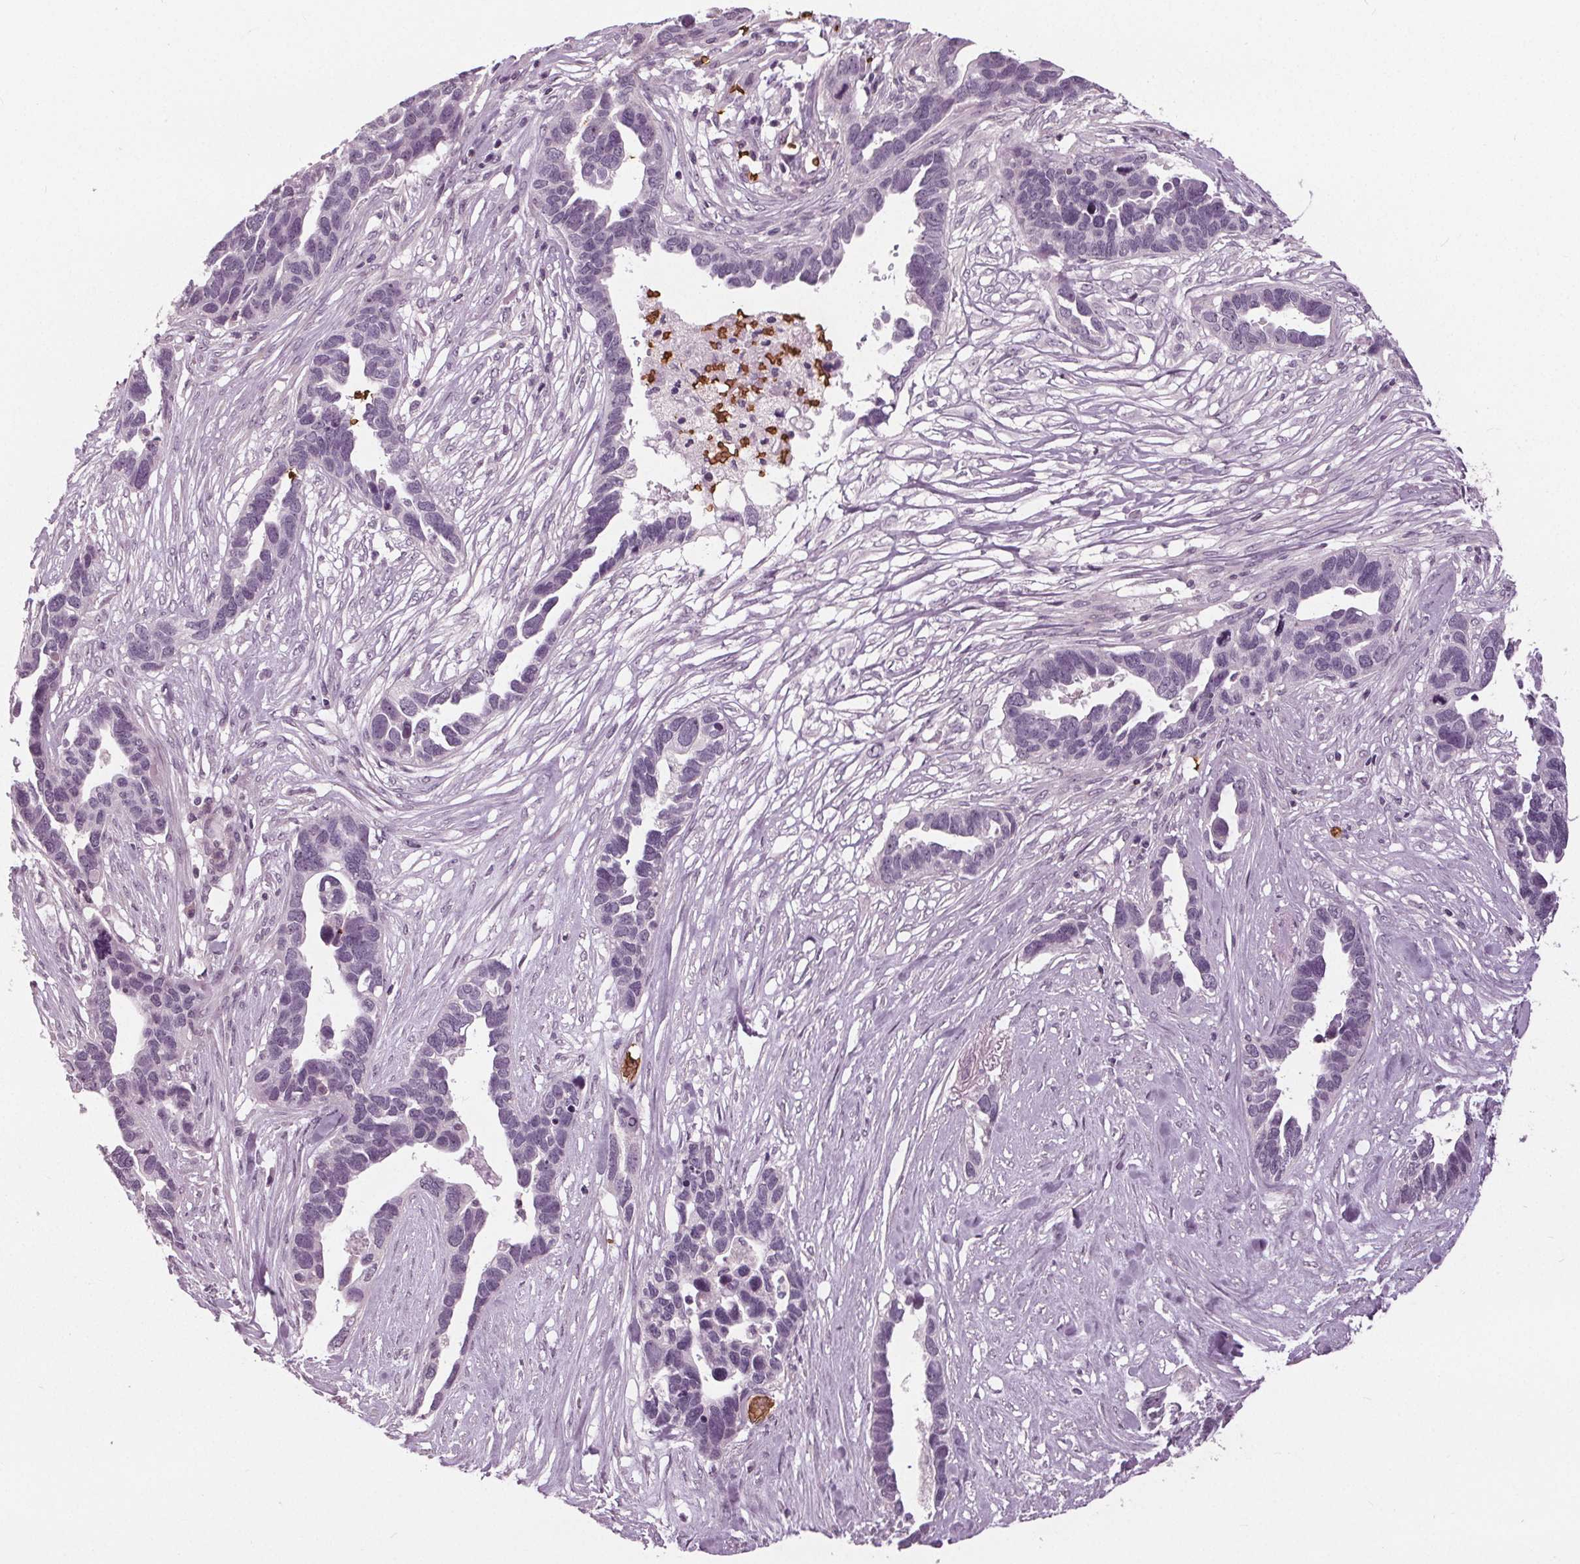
{"staining": {"intensity": "negative", "quantity": "none", "location": "none"}, "tissue": "ovarian cancer", "cell_type": "Tumor cells", "image_type": "cancer", "snomed": [{"axis": "morphology", "description": "Cystadenocarcinoma, serous, NOS"}, {"axis": "topography", "description": "Ovary"}], "caption": "IHC of serous cystadenocarcinoma (ovarian) displays no positivity in tumor cells.", "gene": "SLC4A1", "patient": {"sex": "female", "age": 54}}